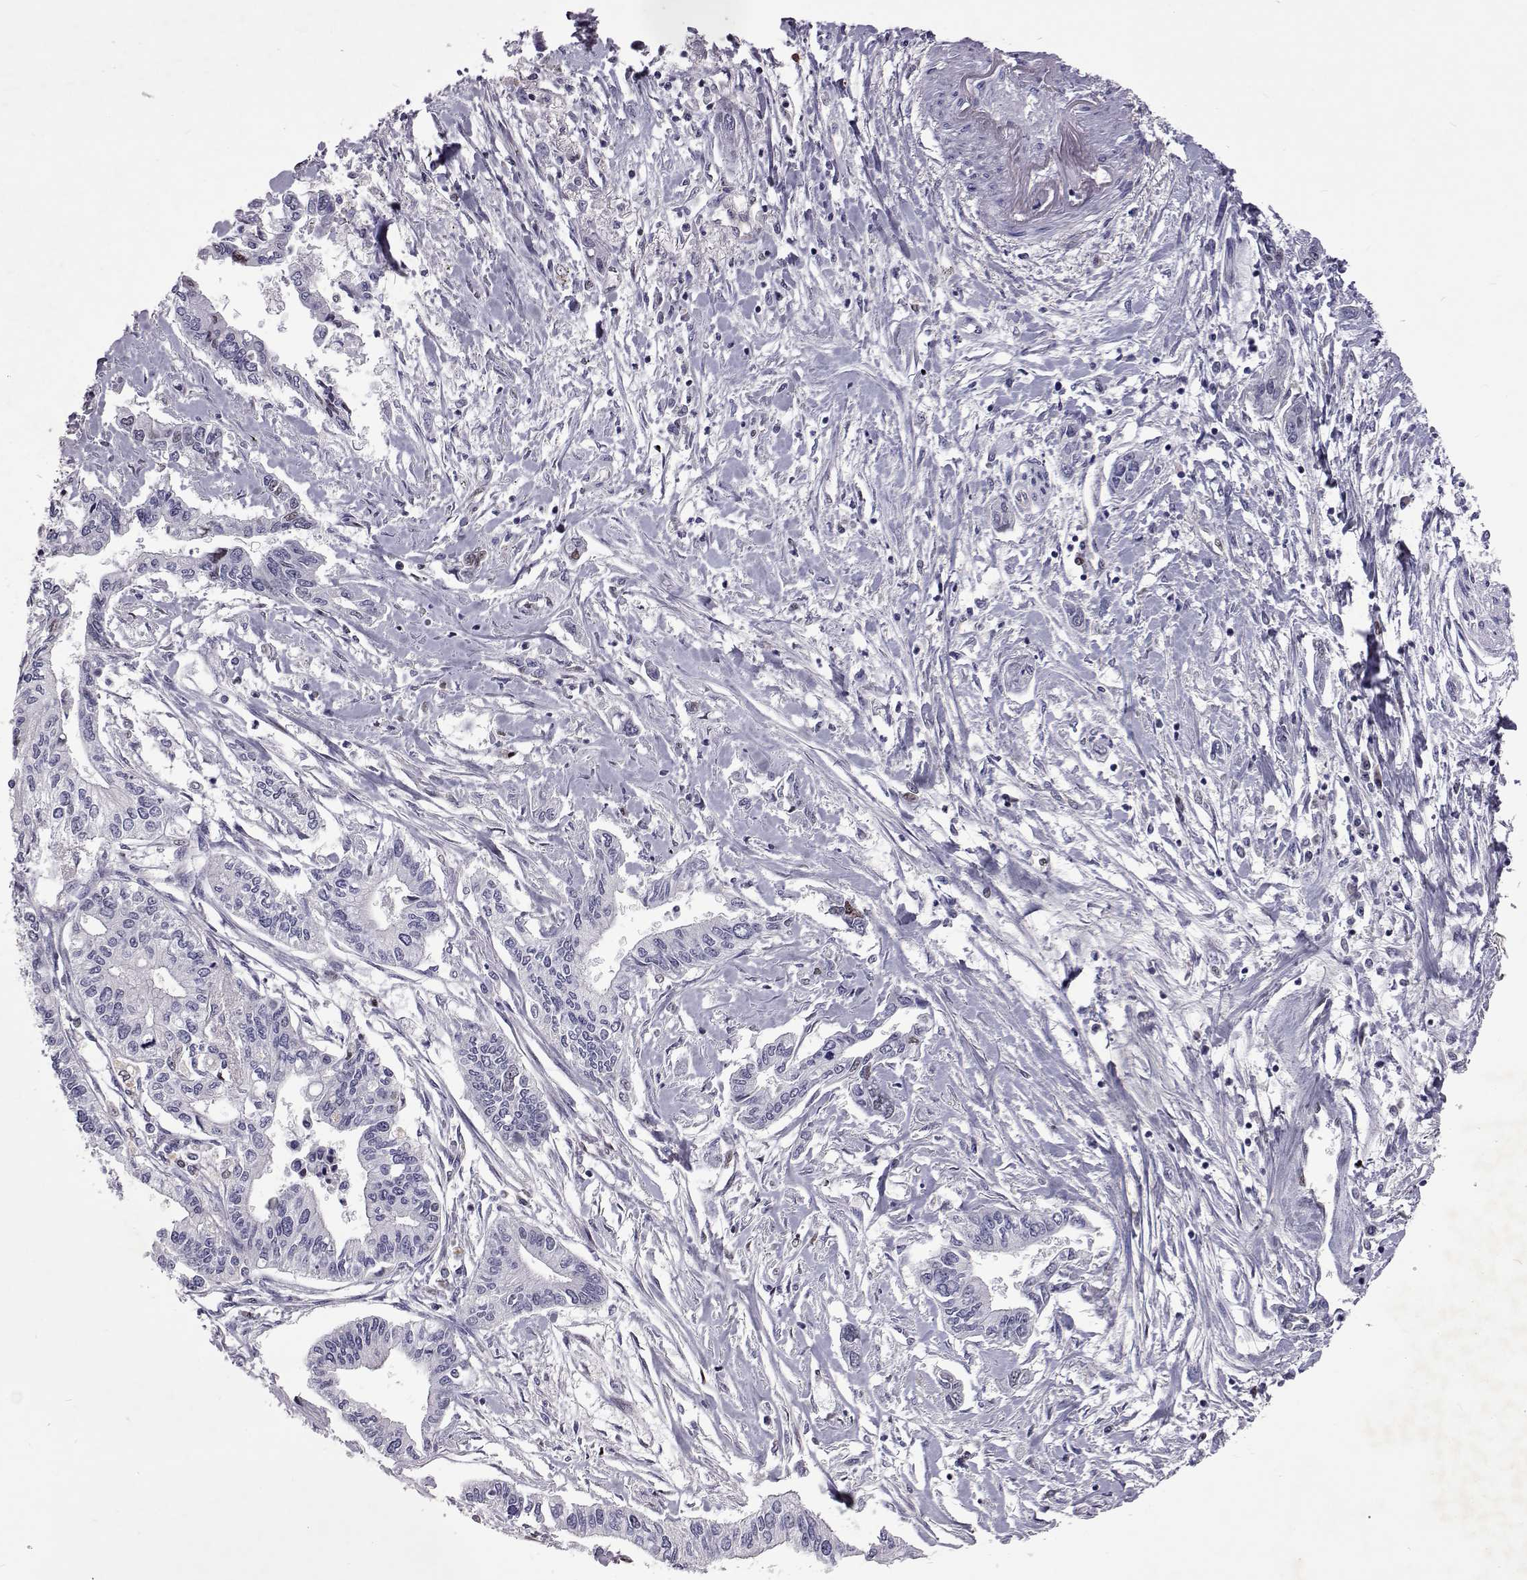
{"staining": {"intensity": "negative", "quantity": "none", "location": "none"}, "tissue": "pancreatic cancer", "cell_type": "Tumor cells", "image_type": "cancer", "snomed": [{"axis": "morphology", "description": "Adenocarcinoma, NOS"}, {"axis": "topography", "description": "Pancreas"}], "caption": "This is an immunohistochemistry (IHC) photomicrograph of pancreatic cancer. There is no staining in tumor cells.", "gene": "TCF15", "patient": {"sex": "male", "age": 60}}